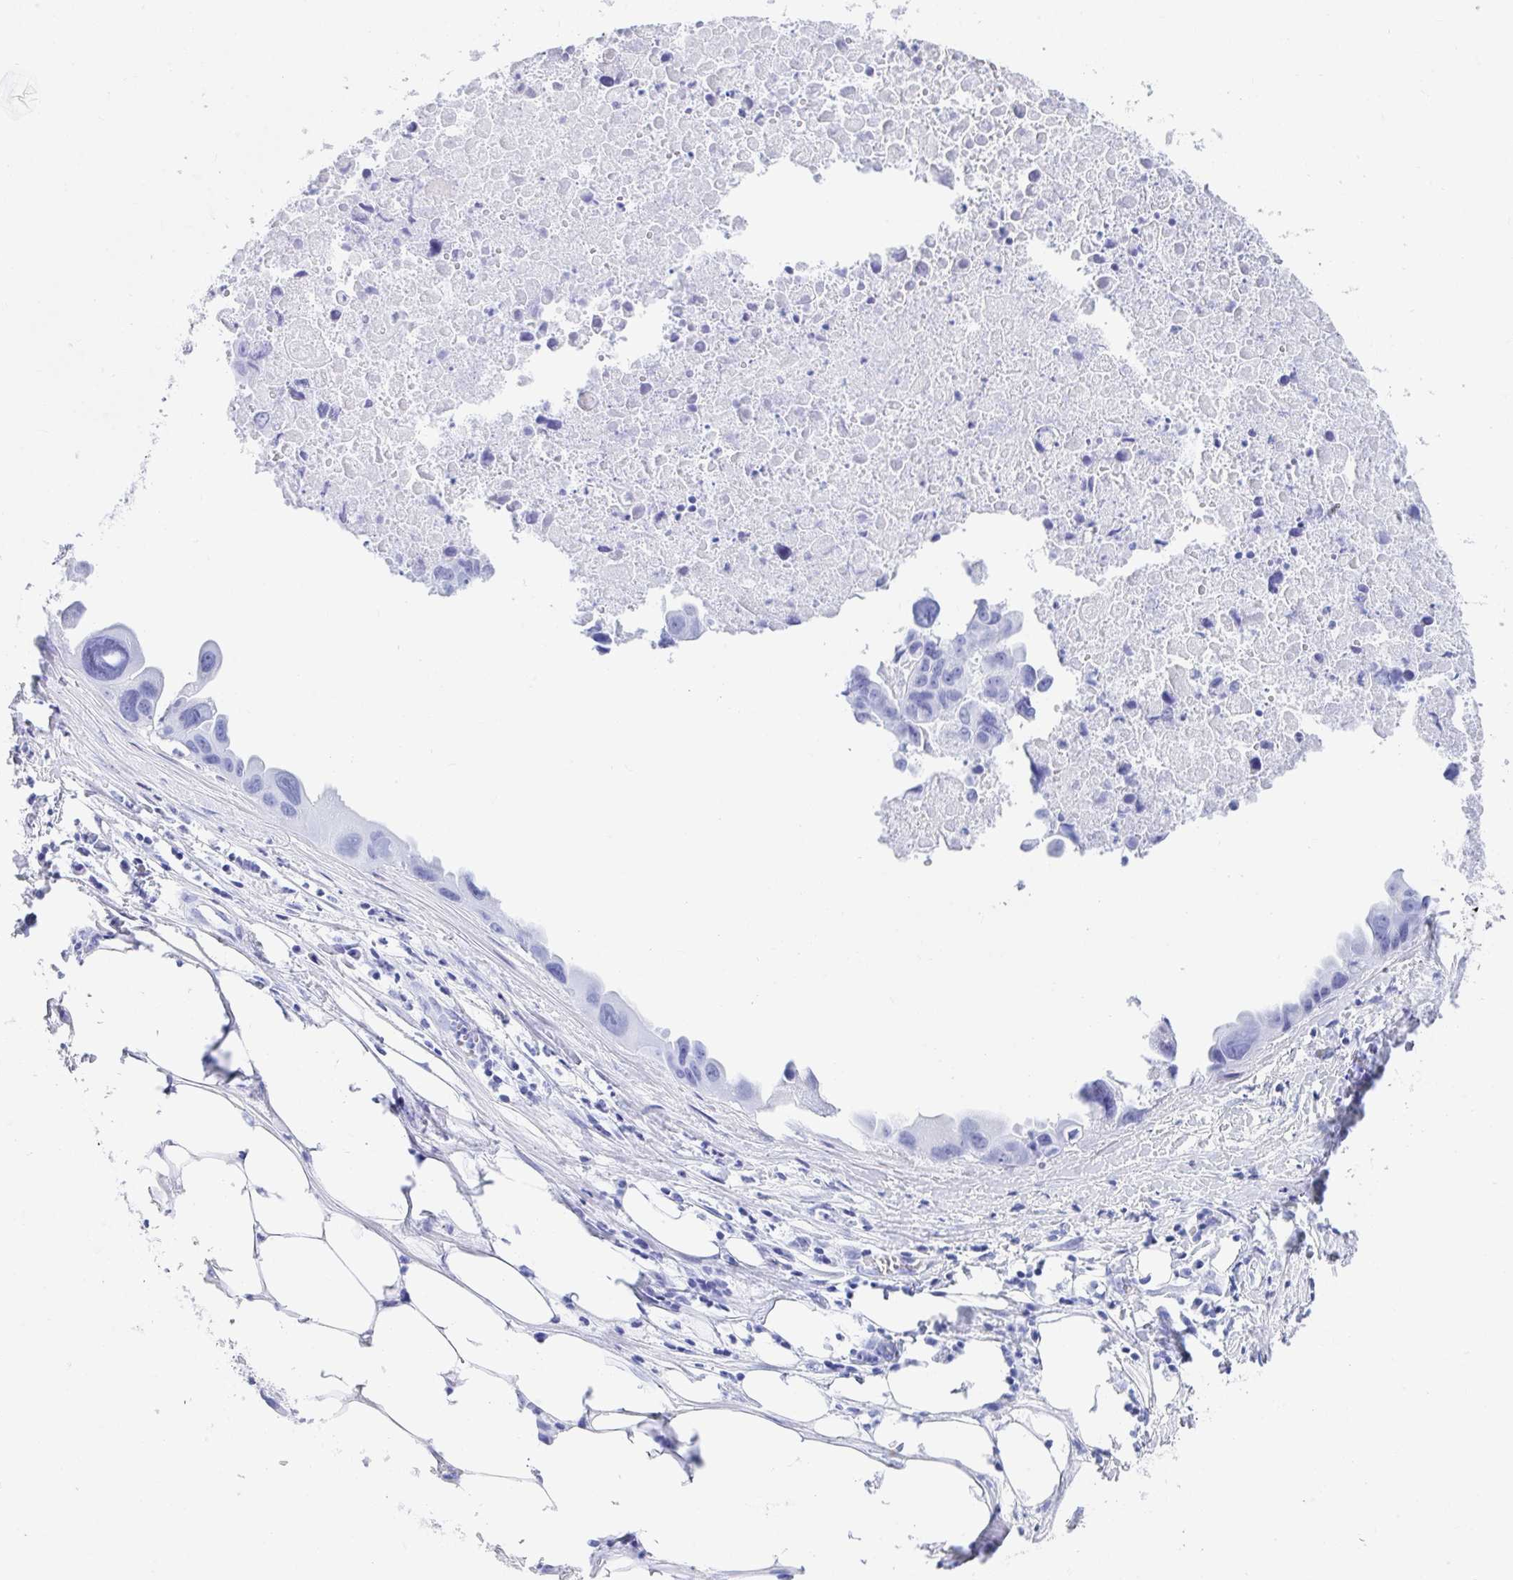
{"staining": {"intensity": "negative", "quantity": "none", "location": "none"}, "tissue": "lung cancer", "cell_type": "Tumor cells", "image_type": "cancer", "snomed": [{"axis": "morphology", "description": "Adenocarcinoma, NOS"}, {"axis": "topography", "description": "Lymph node"}, {"axis": "topography", "description": "Lung"}], "caption": "This image is of lung cancer stained with immunohistochemistry (IHC) to label a protein in brown with the nuclei are counter-stained blue. There is no staining in tumor cells.", "gene": "FRMD3", "patient": {"sex": "male", "age": 64}}